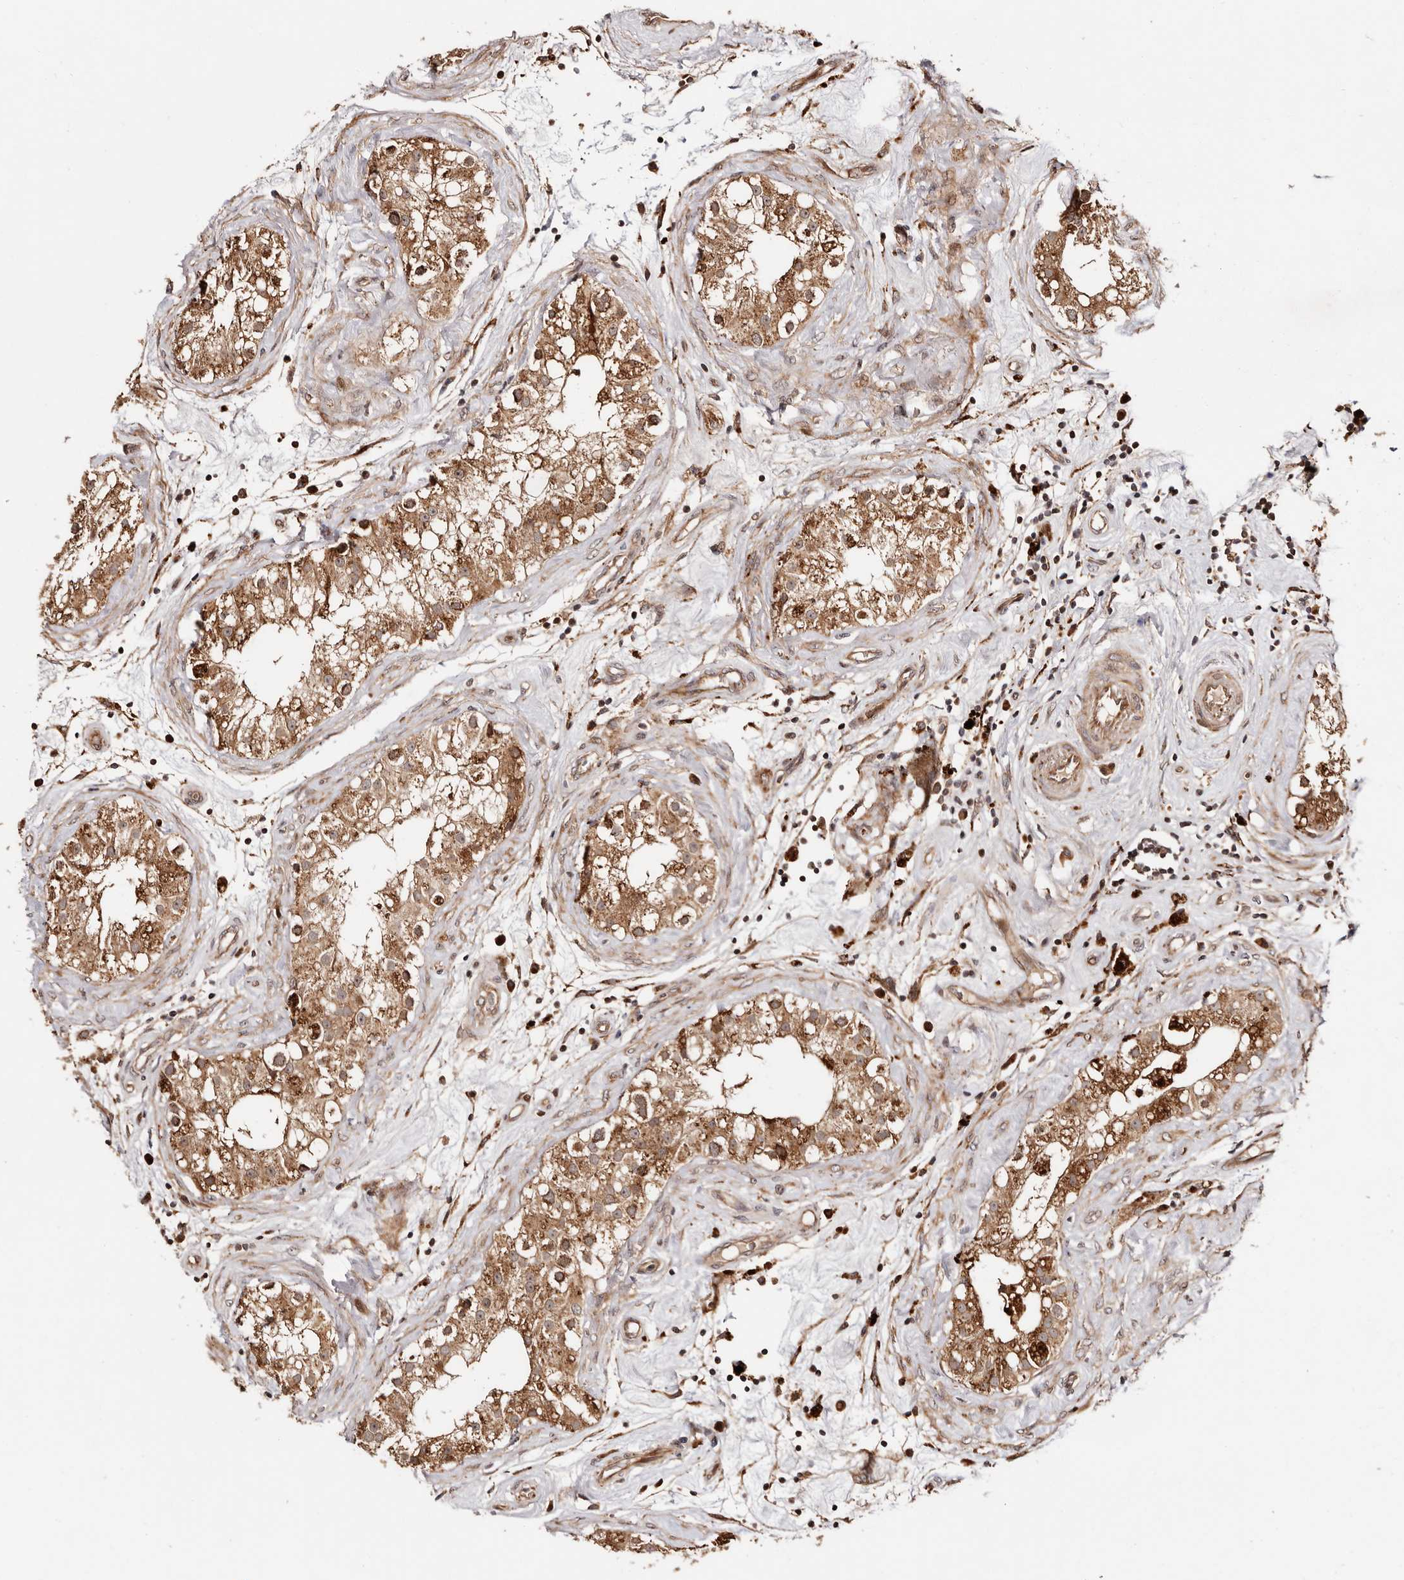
{"staining": {"intensity": "moderate", "quantity": ">75%", "location": "cytoplasmic/membranous"}, "tissue": "testis", "cell_type": "Cells in seminiferous ducts", "image_type": "normal", "snomed": [{"axis": "morphology", "description": "Normal tissue, NOS"}, {"axis": "topography", "description": "Testis"}], "caption": "A micrograph of testis stained for a protein exhibits moderate cytoplasmic/membranous brown staining in cells in seminiferous ducts. Immunohistochemistry (ihc) stains the protein in brown and the nuclei are stained blue.", "gene": "PTPN22", "patient": {"sex": "male", "age": 84}}